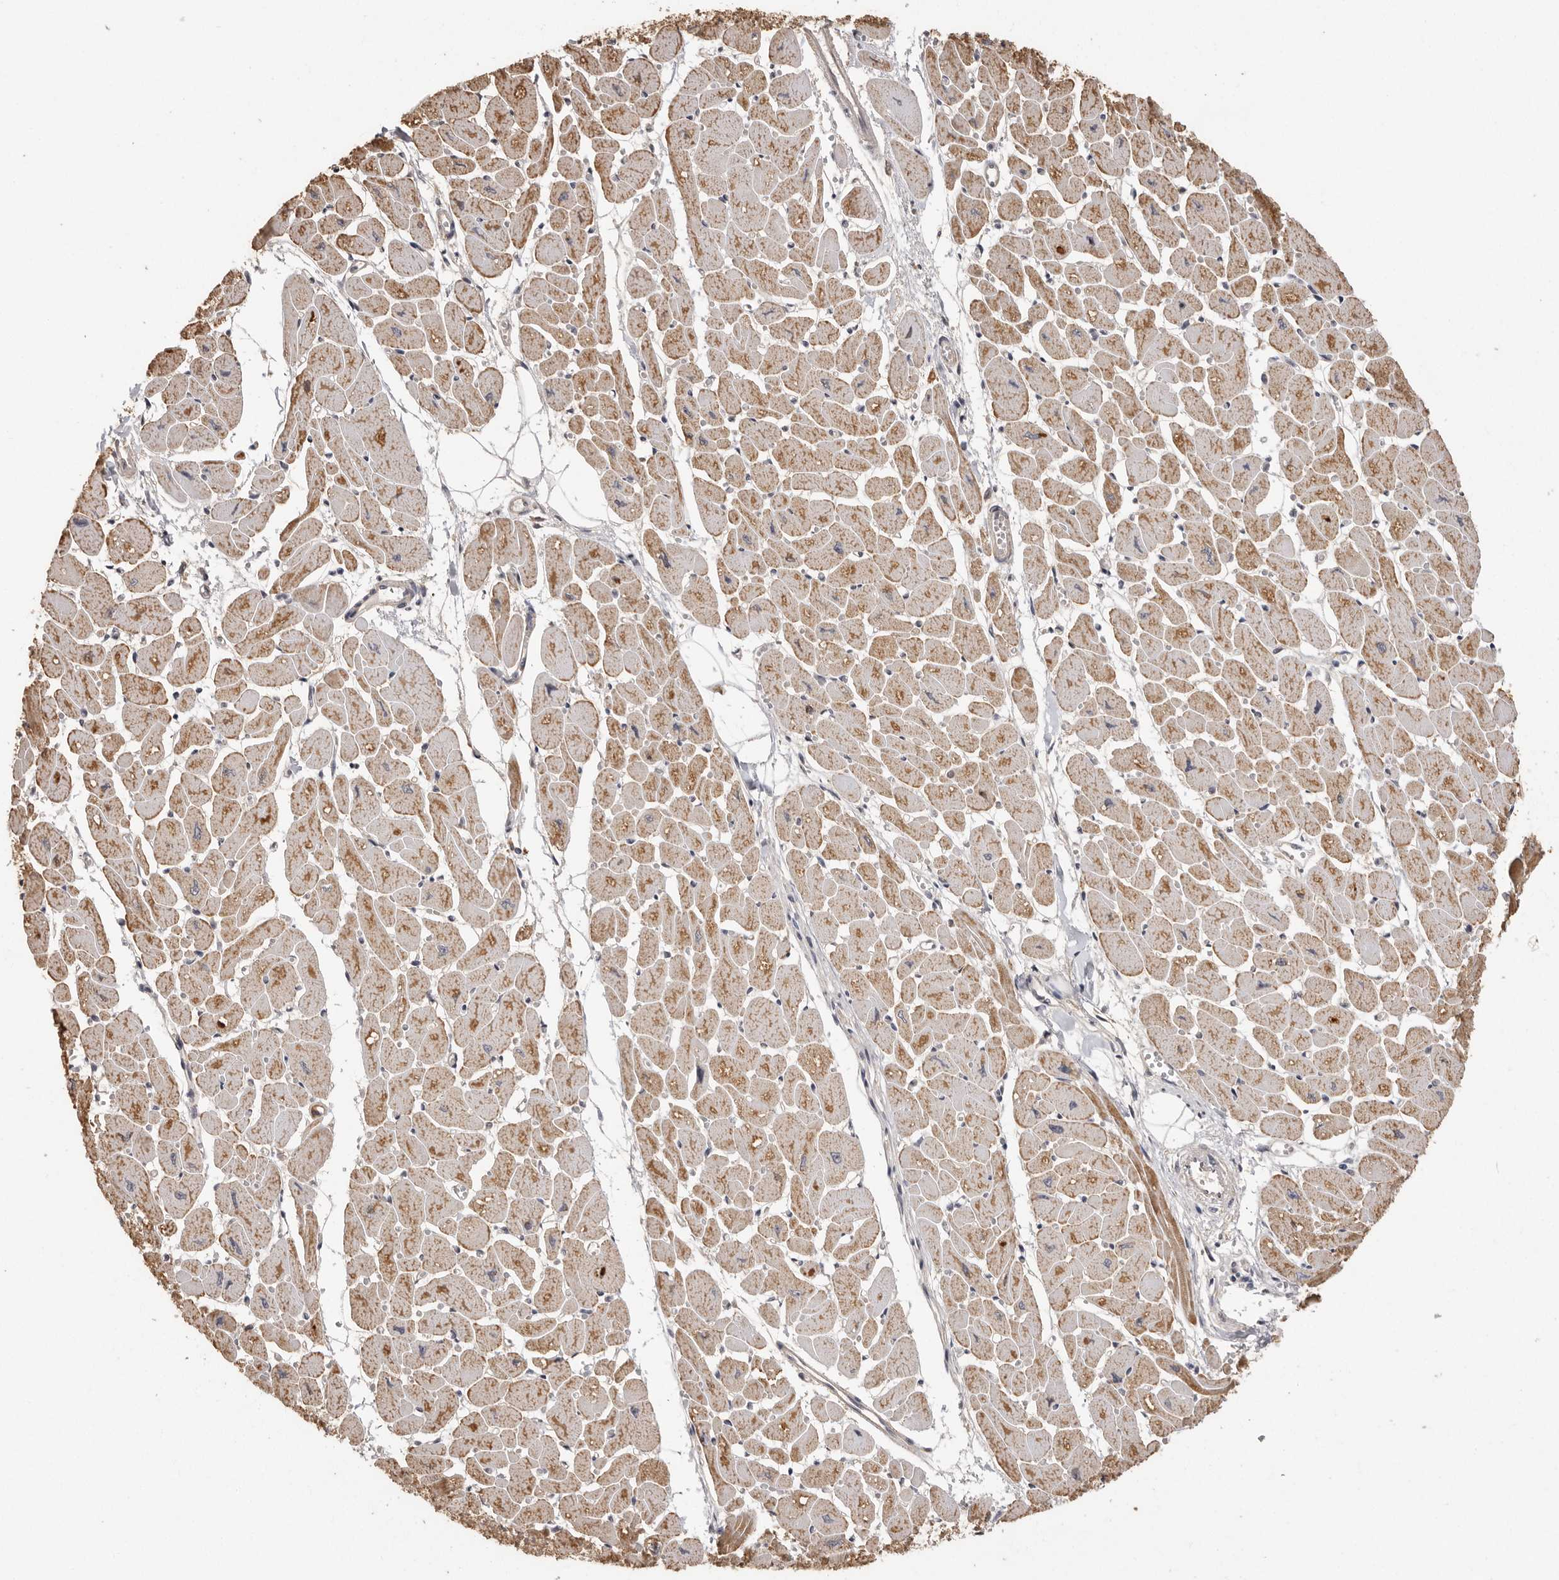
{"staining": {"intensity": "moderate", "quantity": ">75%", "location": "cytoplasmic/membranous"}, "tissue": "heart muscle", "cell_type": "Cardiomyocytes", "image_type": "normal", "snomed": [{"axis": "morphology", "description": "Normal tissue, NOS"}, {"axis": "topography", "description": "Heart"}], "caption": "Protein expression analysis of unremarkable heart muscle shows moderate cytoplasmic/membranous positivity in approximately >75% of cardiomyocytes.", "gene": "BAIAP2", "patient": {"sex": "female", "age": 54}}